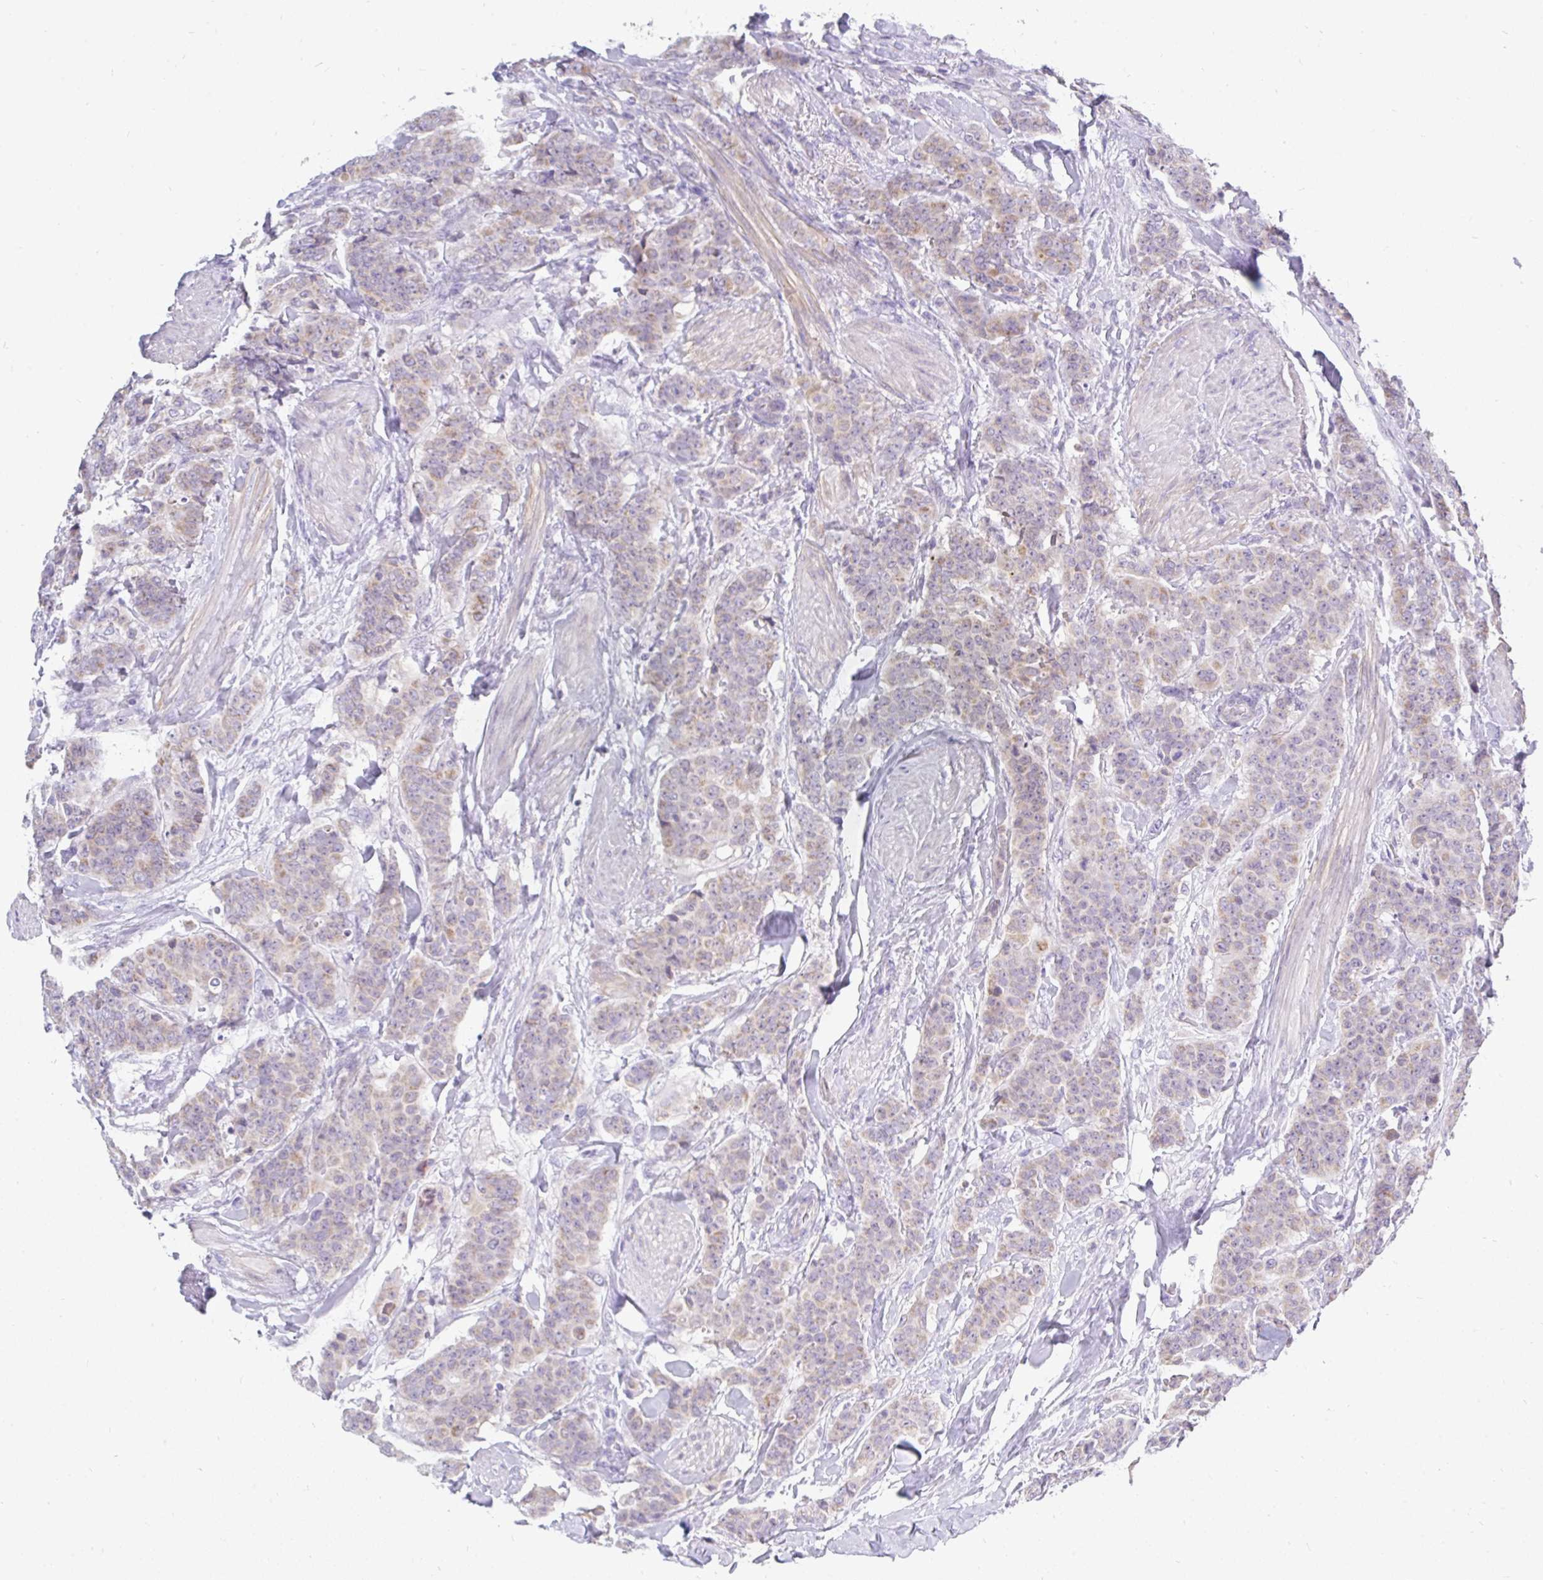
{"staining": {"intensity": "weak", "quantity": "25%-75%", "location": "cytoplasmic/membranous"}, "tissue": "breast cancer", "cell_type": "Tumor cells", "image_type": "cancer", "snomed": [{"axis": "morphology", "description": "Duct carcinoma"}, {"axis": "topography", "description": "Breast"}], "caption": "Brown immunohistochemical staining in human breast cancer displays weak cytoplasmic/membranous expression in about 25%-75% of tumor cells. (DAB (3,3'-diaminobenzidine) = brown stain, brightfield microscopy at high magnification).", "gene": "INTS5", "patient": {"sex": "female", "age": 40}}